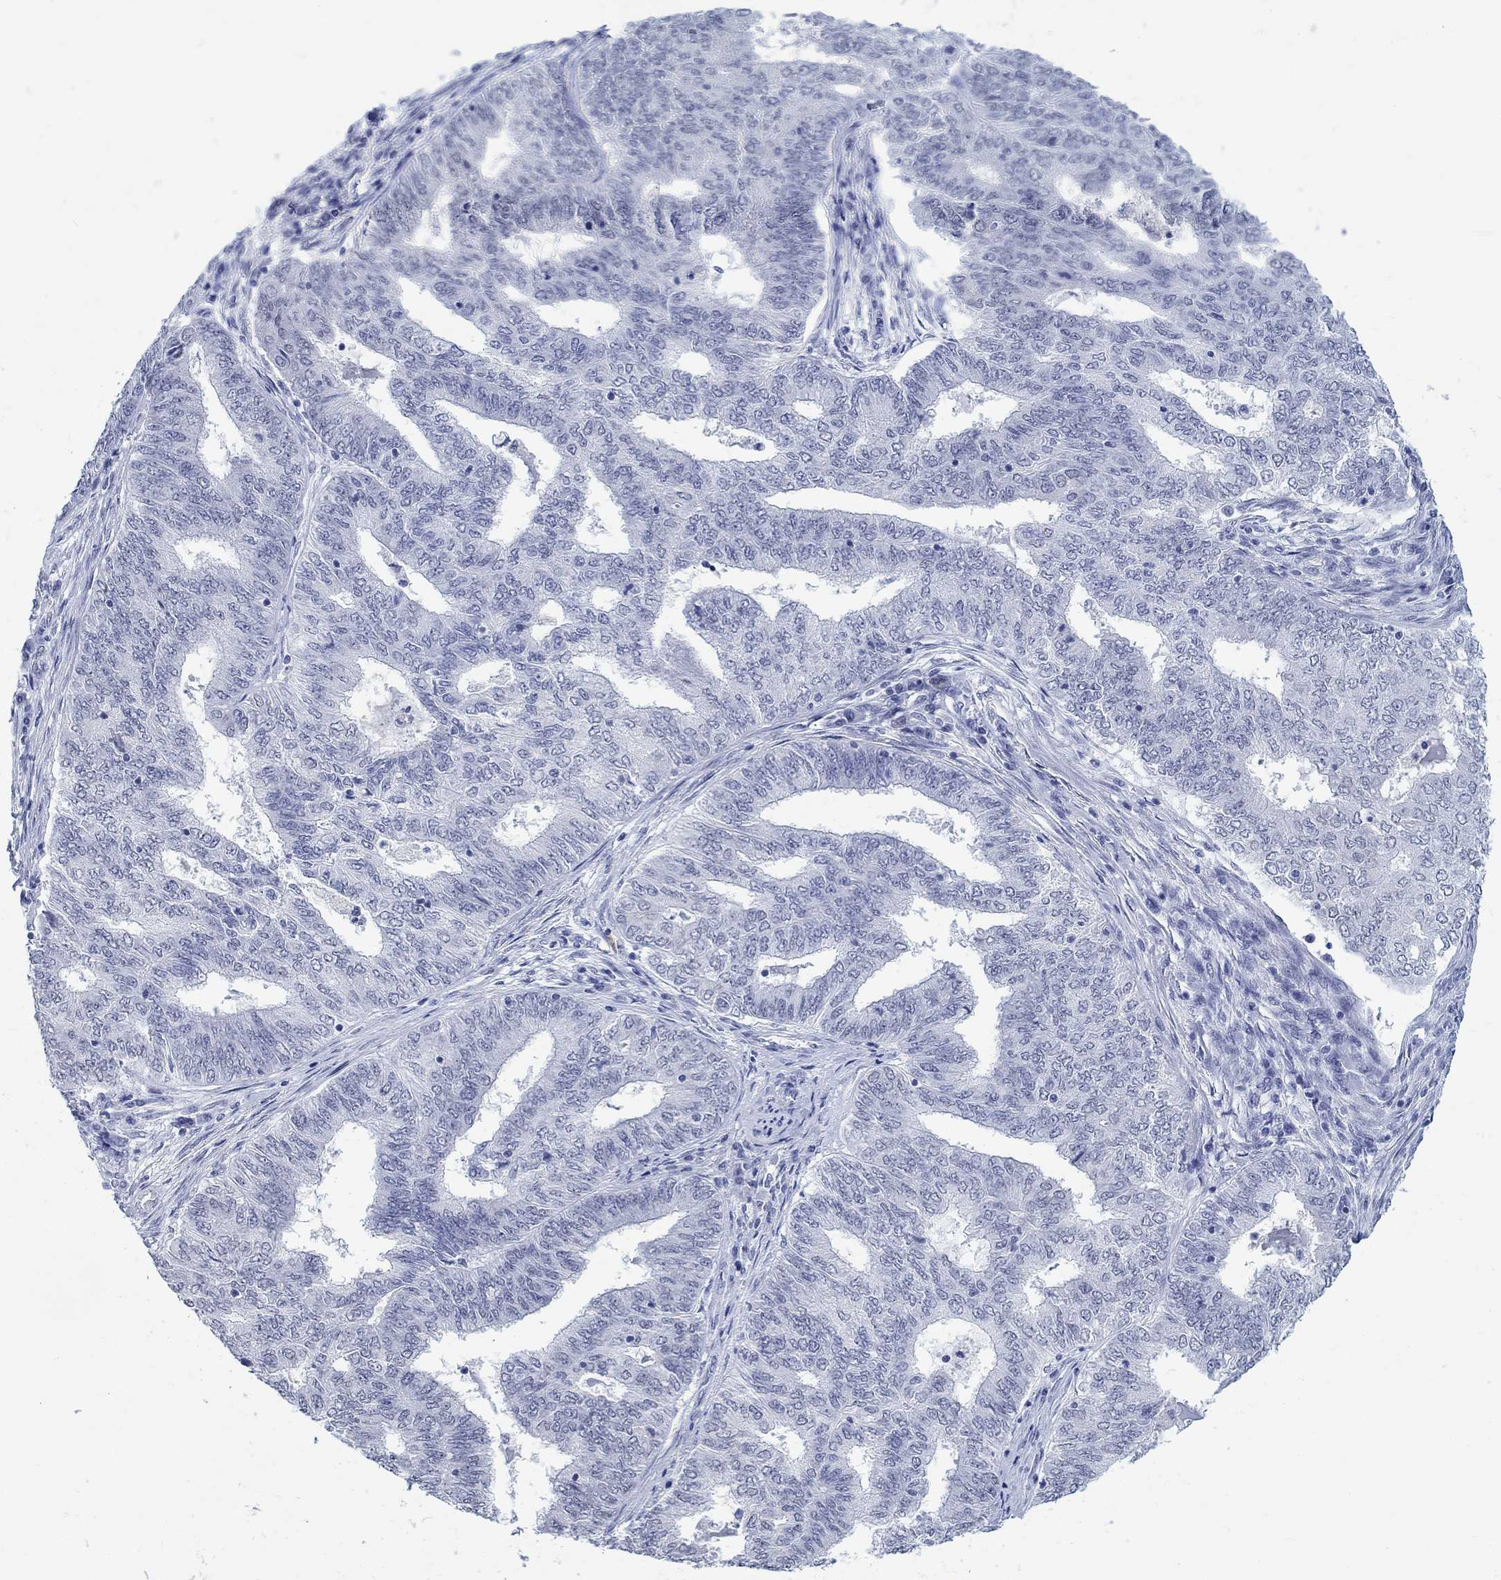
{"staining": {"intensity": "negative", "quantity": "none", "location": "none"}, "tissue": "endometrial cancer", "cell_type": "Tumor cells", "image_type": "cancer", "snomed": [{"axis": "morphology", "description": "Adenocarcinoma, NOS"}, {"axis": "topography", "description": "Endometrium"}], "caption": "This photomicrograph is of adenocarcinoma (endometrial) stained with IHC to label a protein in brown with the nuclei are counter-stained blue. There is no expression in tumor cells. (DAB (3,3'-diaminobenzidine) immunohistochemistry (IHC), high magnification).", "gene": "ANKS1B", "patient": {"sex": "female", "age": 62}}